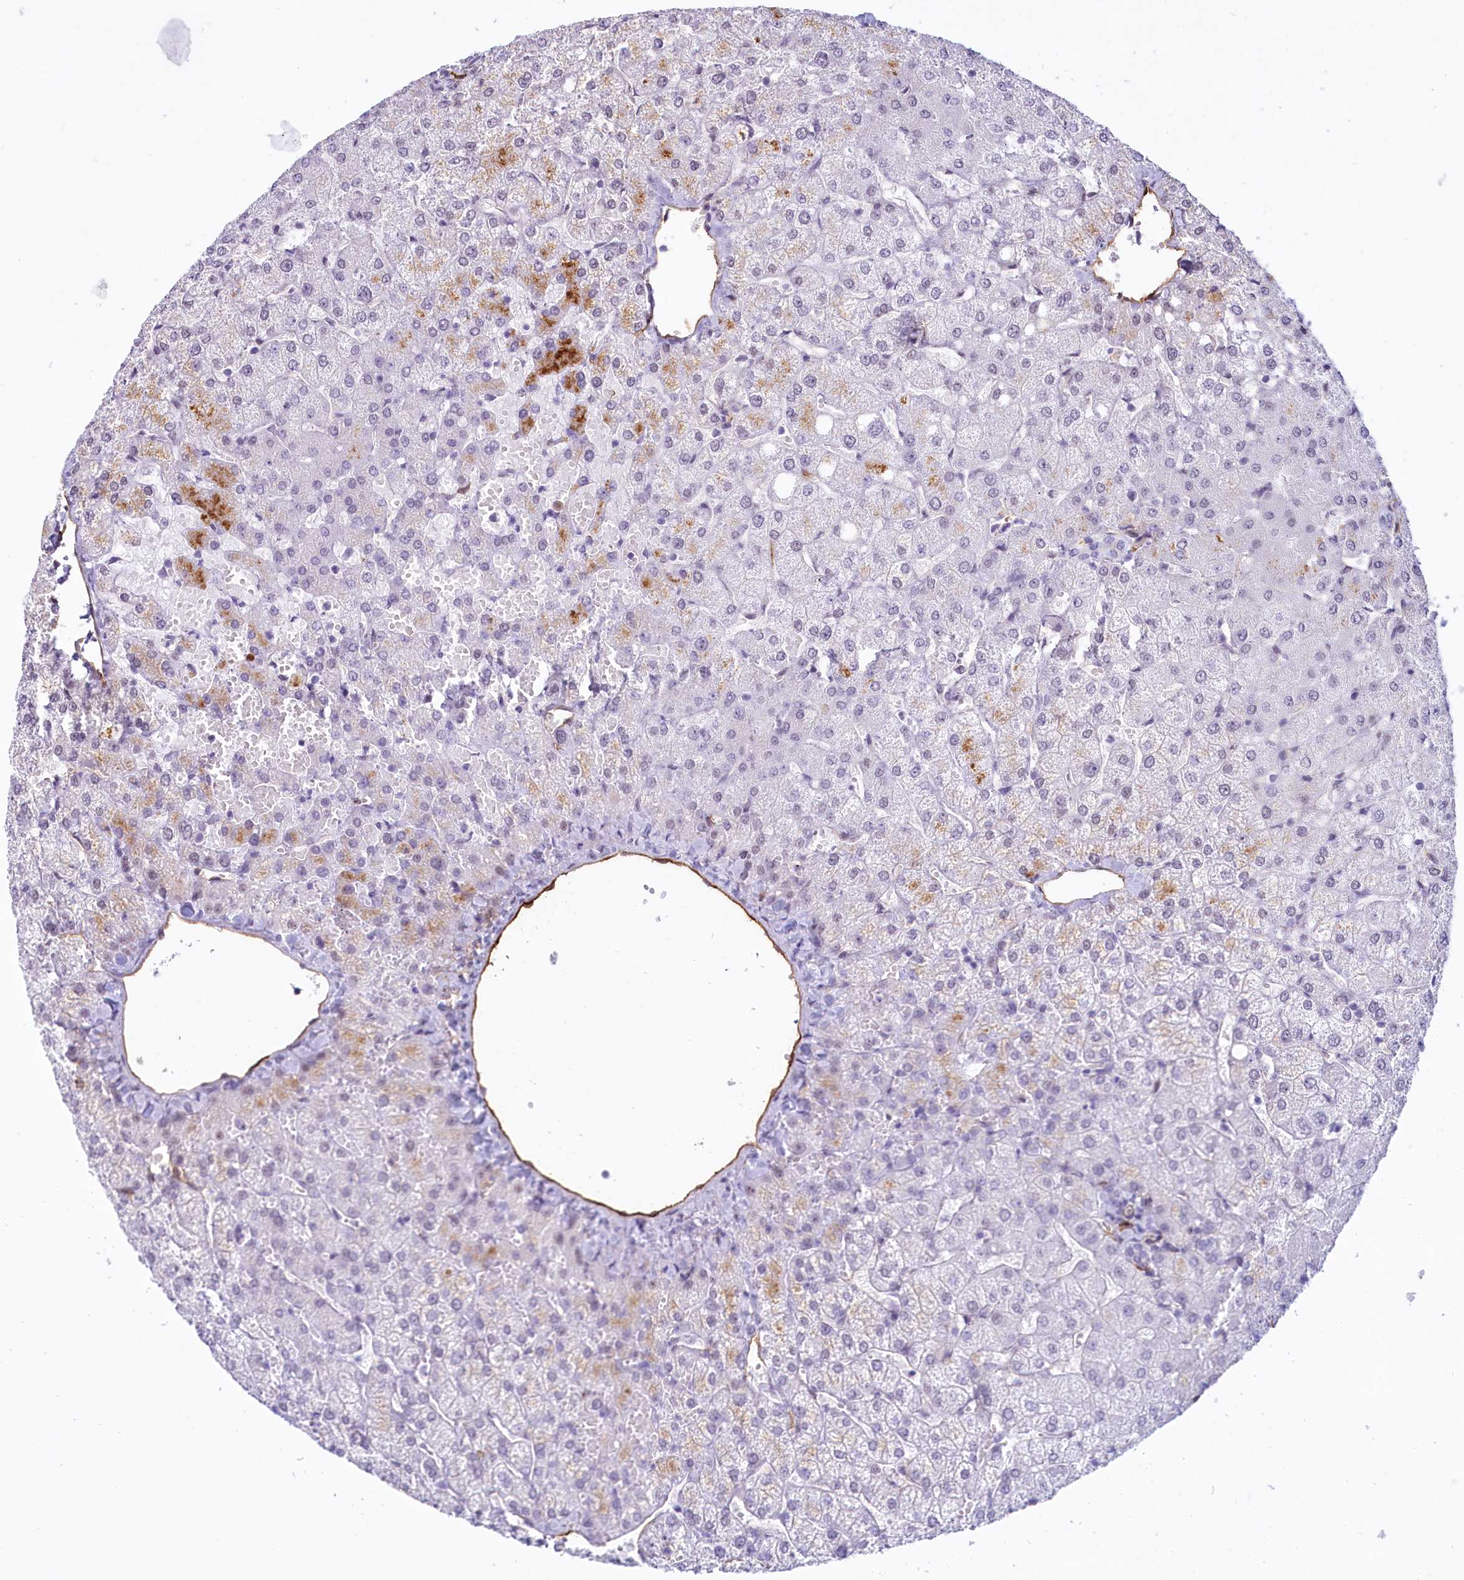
{"staining": {"intensity": "negative", "quantity": "none", "location": "none"}, "tissue": "liver", "cell_type": "Cholangiocytes", "image_type": "normal", "snomed": [{"axis": "morphology", "description": "Normal tissue, NOS"}, {"axis": "topography", "description": "Liver"}], "caption": "This is a photomicrograph of immunohistochemistry (IHC) staining of benign liver, which shows no staining in cholangiocytes.", "gene": "PROCR", "patient": {"sex": "female", "age": 54}}